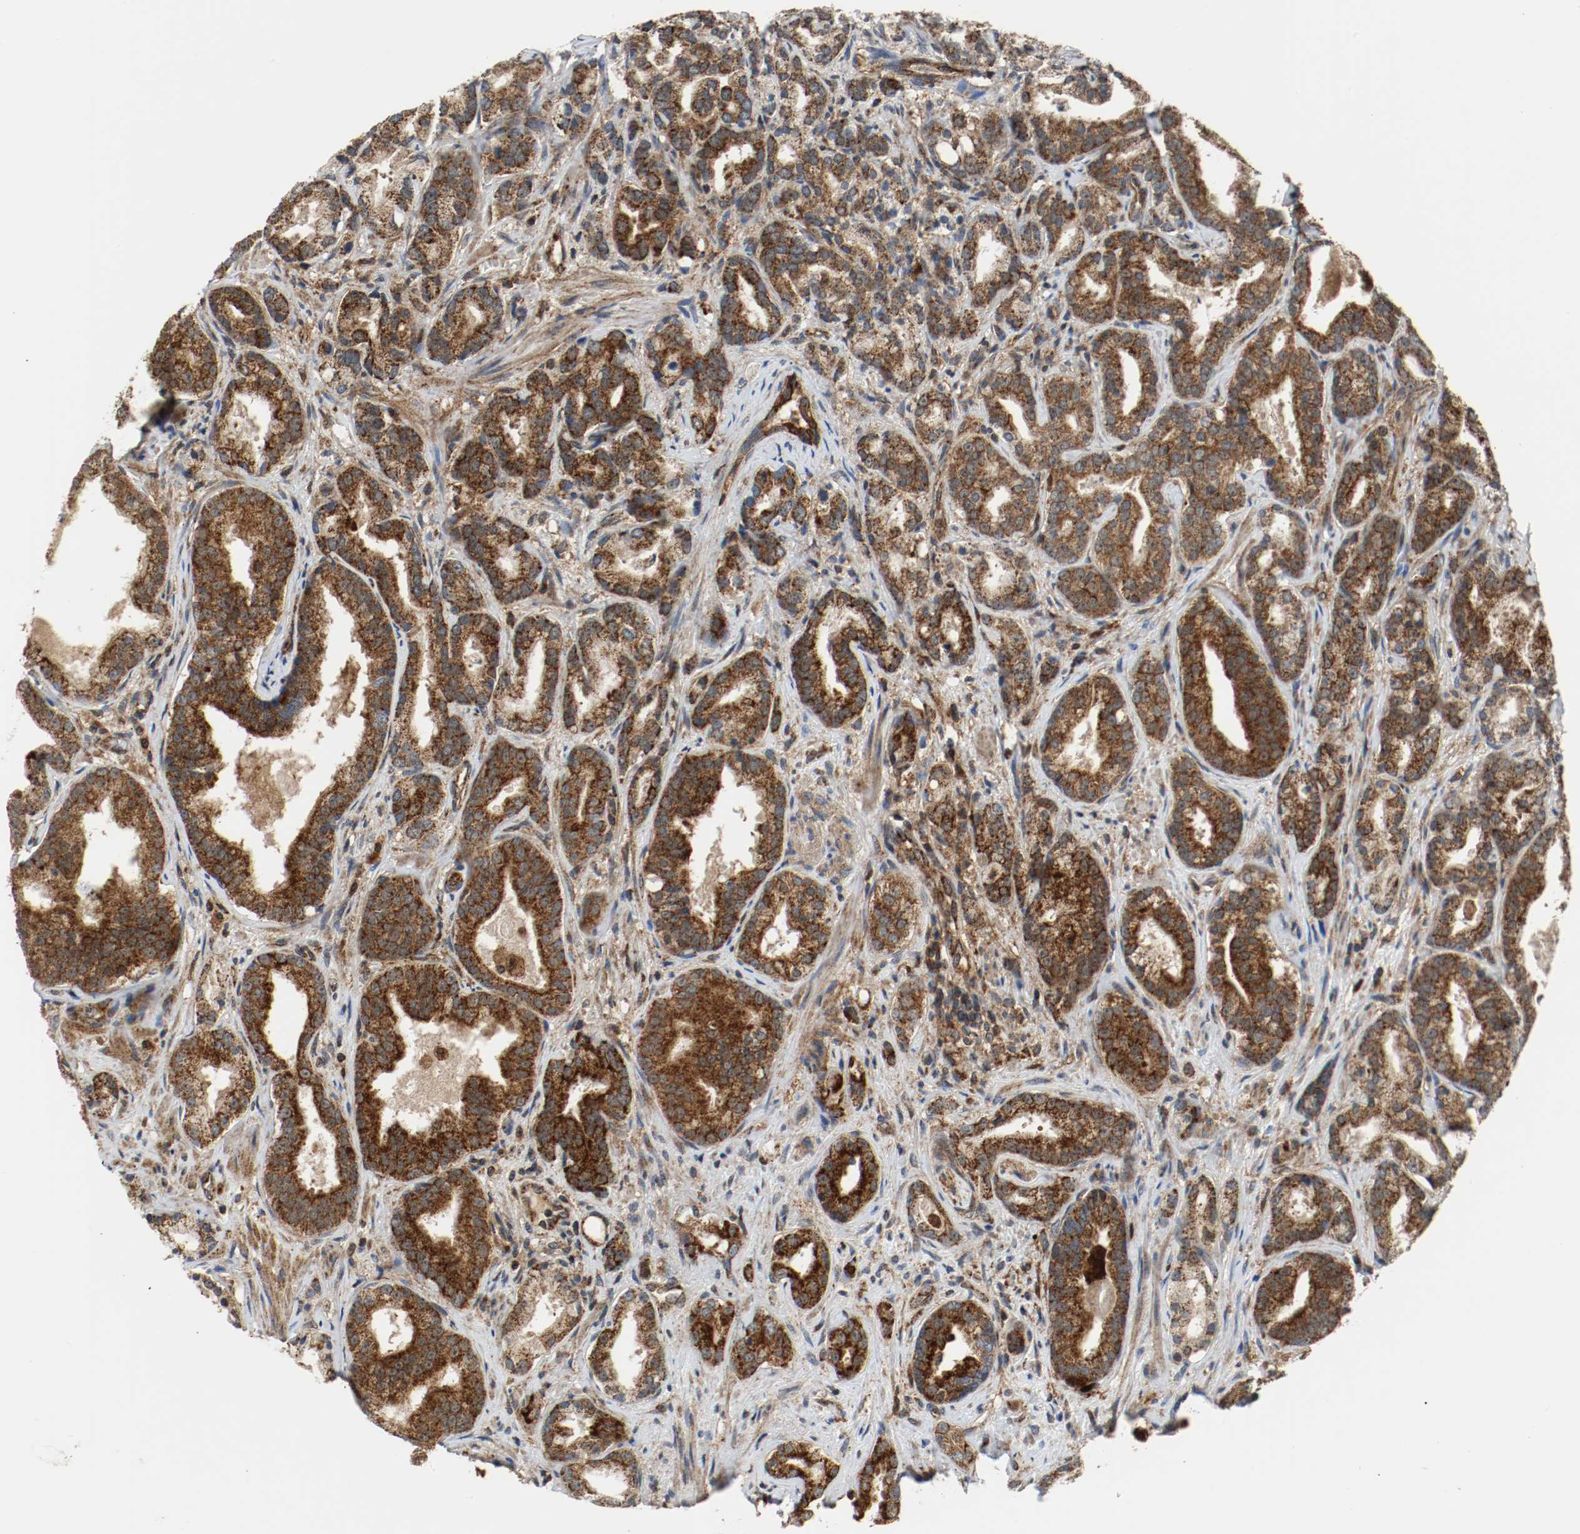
{"staining": {"intensity": "strong", "quantity": ">75%", "location": "cytoplasmic/membranous"}, "tissue": "prostate cancer", "cell_type": "Tumor cells", "image_type": "cancer", "snomed": [{"axis": "morphology", "description": "Adenocarcinoma, Low grade"}, {"axis": "topography", "description": "Prostate"}], "caption": "This is a photomicrograph of immunohistochemistry (IHC) staining of prostate cancer (adenocarcinoma (low-grade)), which shows strong staining in the cytoplasmic/membranous of tumor cells.", "gene": "TXNRD1", "patient": {"sex": "male", "age": 63}}